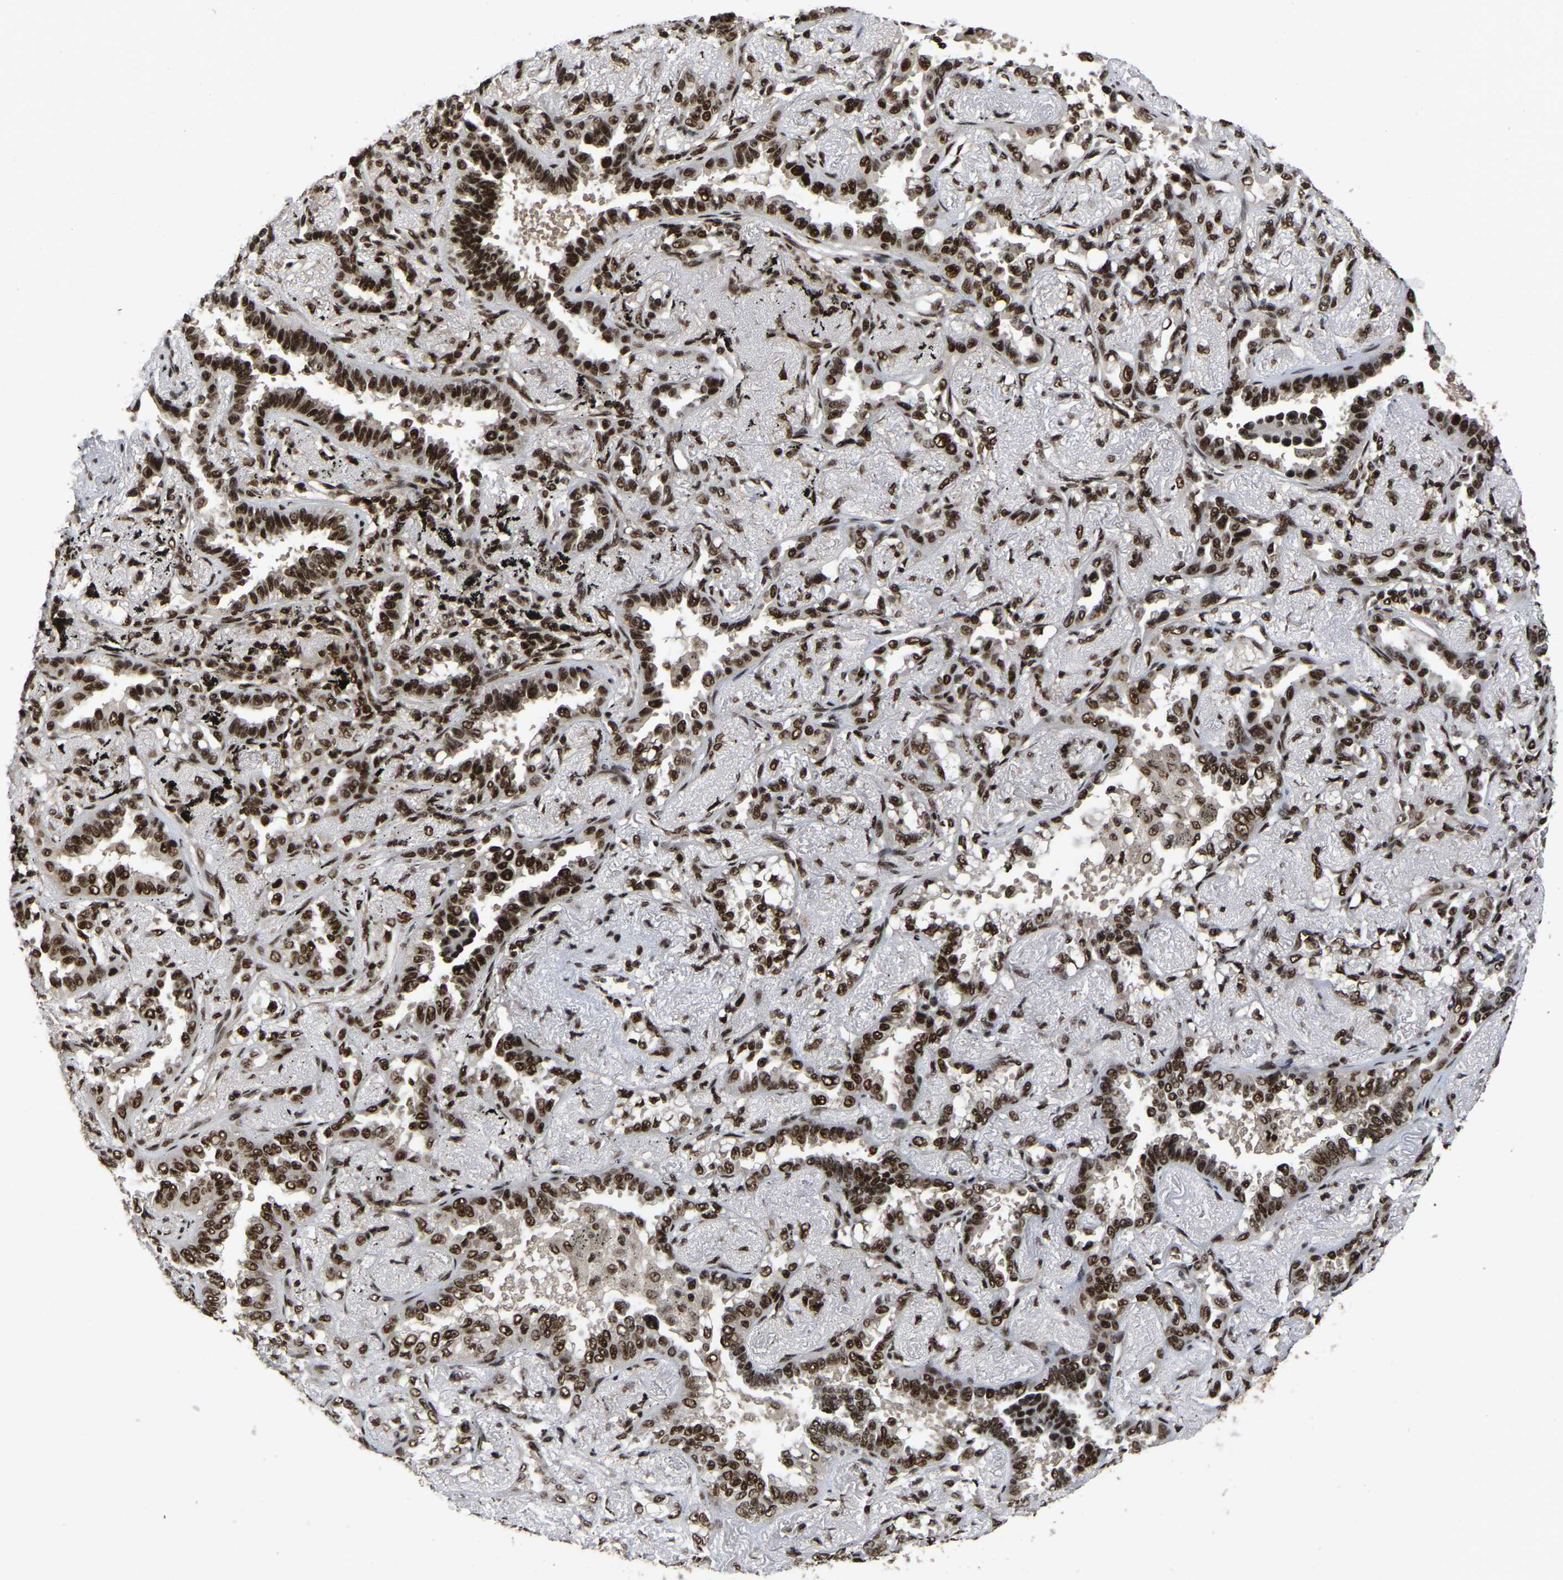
{"staining": {"intensity": "strong", "quantity": ">75%", "location": "nuclear"}, "tissue": "lung cancer", "cell_type": "Tumor cells", "image_type": "cancer", "snomed": [{"axis": "morphology", "description": "Adenocarcinoma, NOS"}, {"axis": "topography", "description": "Lung"}], "caption": "This micrograph demonstrates immunohistochemistry (IHC) staining of human lung adenocarcinoma, with high strong nuclear staining in about >75% of tumor cells.", "gene": "TBL1XR1", "patient": {"sex": "male", "age": 59}}